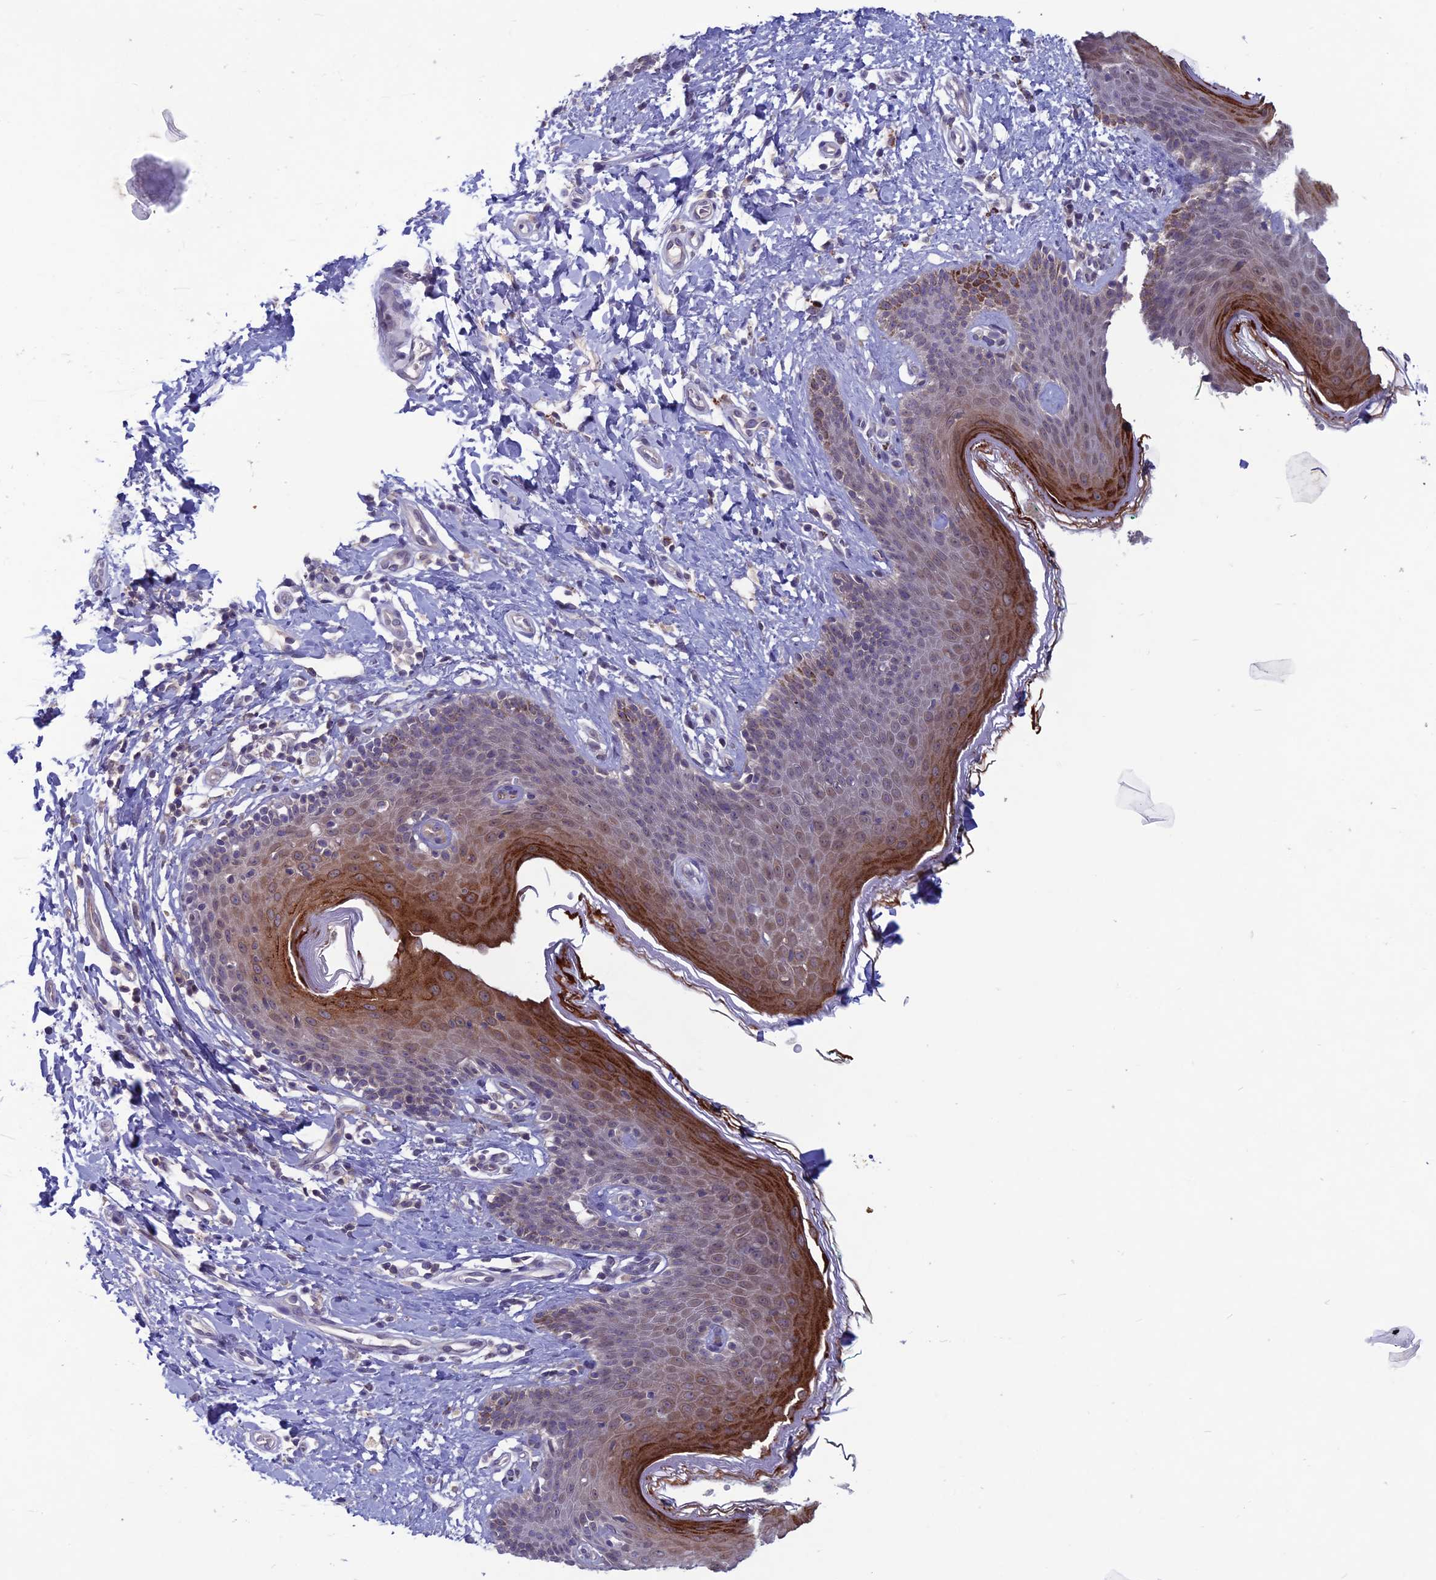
{"staining": {"intensity": "strong", "quantity": "<25%", "location": "cytoplasmic/membranous,nuclear"}, "tissue": "skin", "cell_type": "Epidermal cells", "image_type": "normal", "snomed": [{"axis": "morphology", "description": "Normal tissue, NOS"}, {"axis": "topography", "description": "Vulva"}], "caption": "Benign skin was stained to show a protein in brown. There is medium levels of strong cytoplasmic/membranous,nuclear positivity in about <25% of epidermal cells. Immunohistochemistry stains the protein in brown and the nuclei are stained blue.", "gene": "WDR46", "patient": {"sex": "female", "age": 66}}